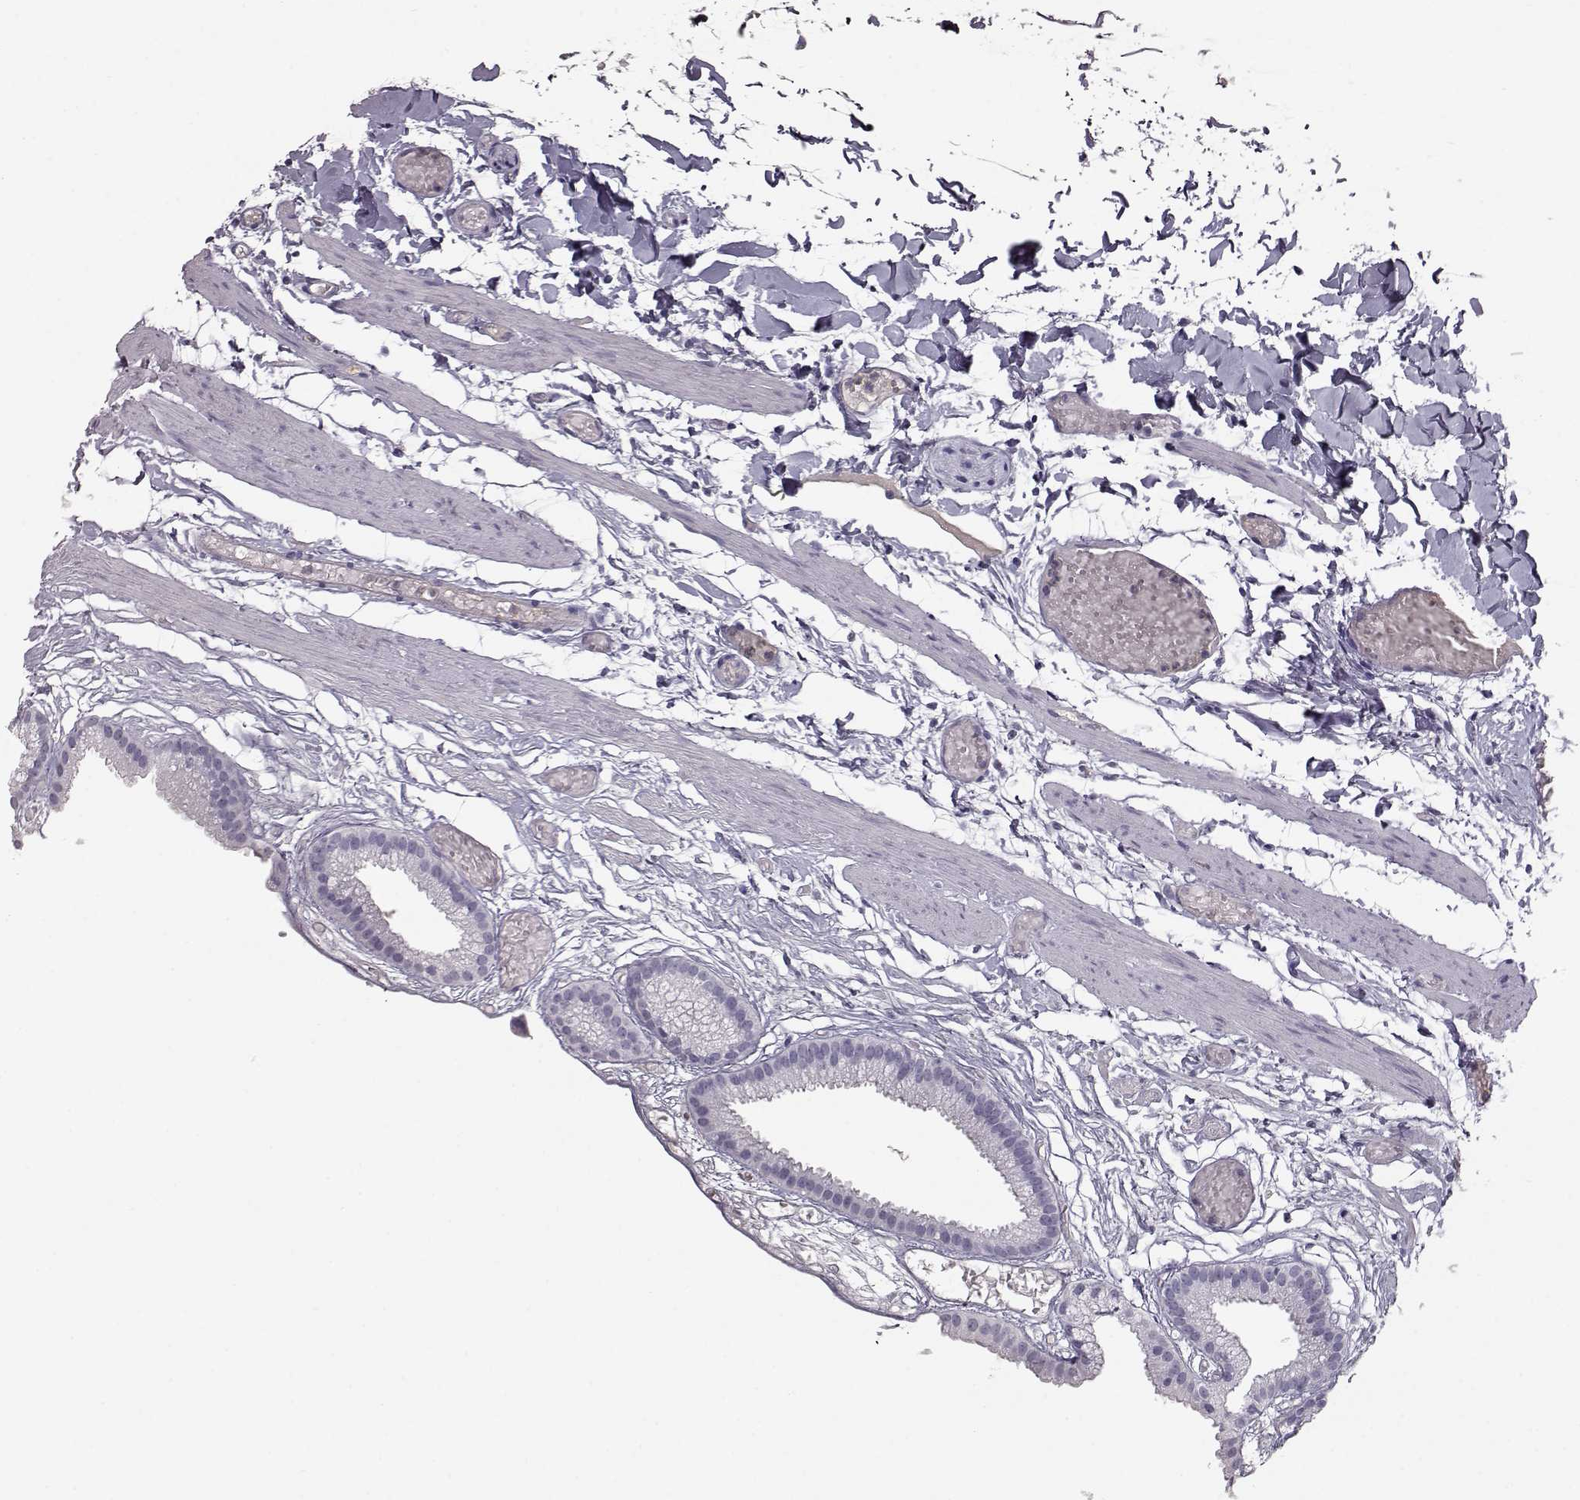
{"staining": {"intensity": "negative", "quantity": "none", "location": "none"}, "tissue": "gallbladder", "cell_type": "Glandular cells", "image_type": "normal", "snomed": [{"axis": "morphology", "description": "Normal tissue, NOS"}, {"axis": "topography", "description": "Gallbladder"}], "caption": "The image reveals no staining of glandular cells in unremarkable gallbladder. The staining was performed using DAB to visualize the protein expression in brown, while the nuclei were stained in blue with hematoxylin (Magnification: 20x).", "gene": "CCL19", "patient": {"sex": "female", "age": 45}}